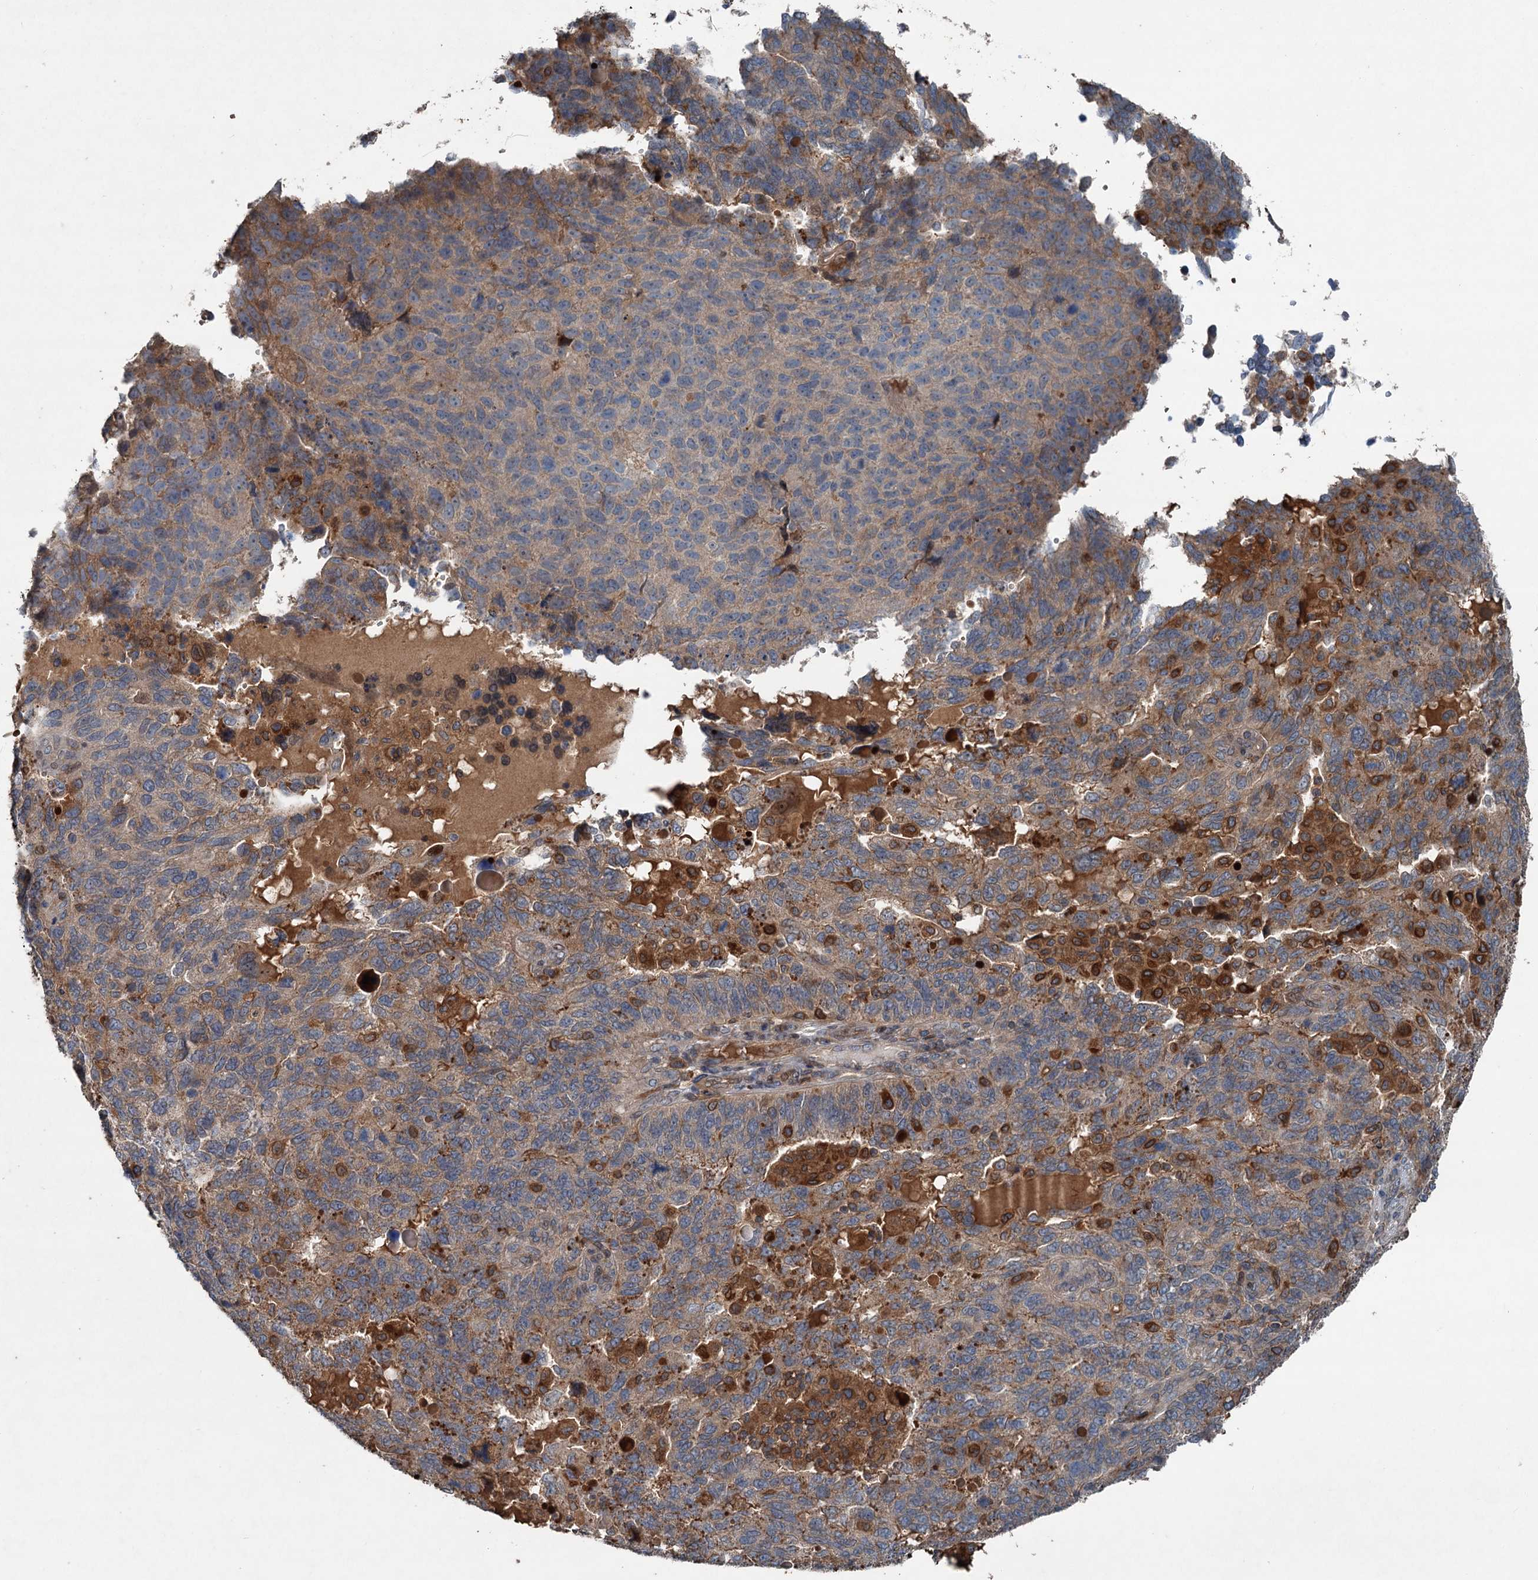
{"staining": {"intensity": "moderate", "quantity": "<25%", "location": "cytoplasmic/membranous"}, "tissue": "endometrial cancer", "cell_type": "Tumor cells", "image_type": "cancer", "snomed": [{"axis": "morphology", "description": "Adenocarcinoma, NOS"}, {"axis": "topography", "description": "Endometrium"}], "caption": "Protein analysis of endometrial cancer (adenocarcinoma) tissue displays moderate cytoplasmic/membranous staining in about <25% of tumor cells.", "gene": "TAPBPL", "patient": {"sex": "female", "age": 66}}